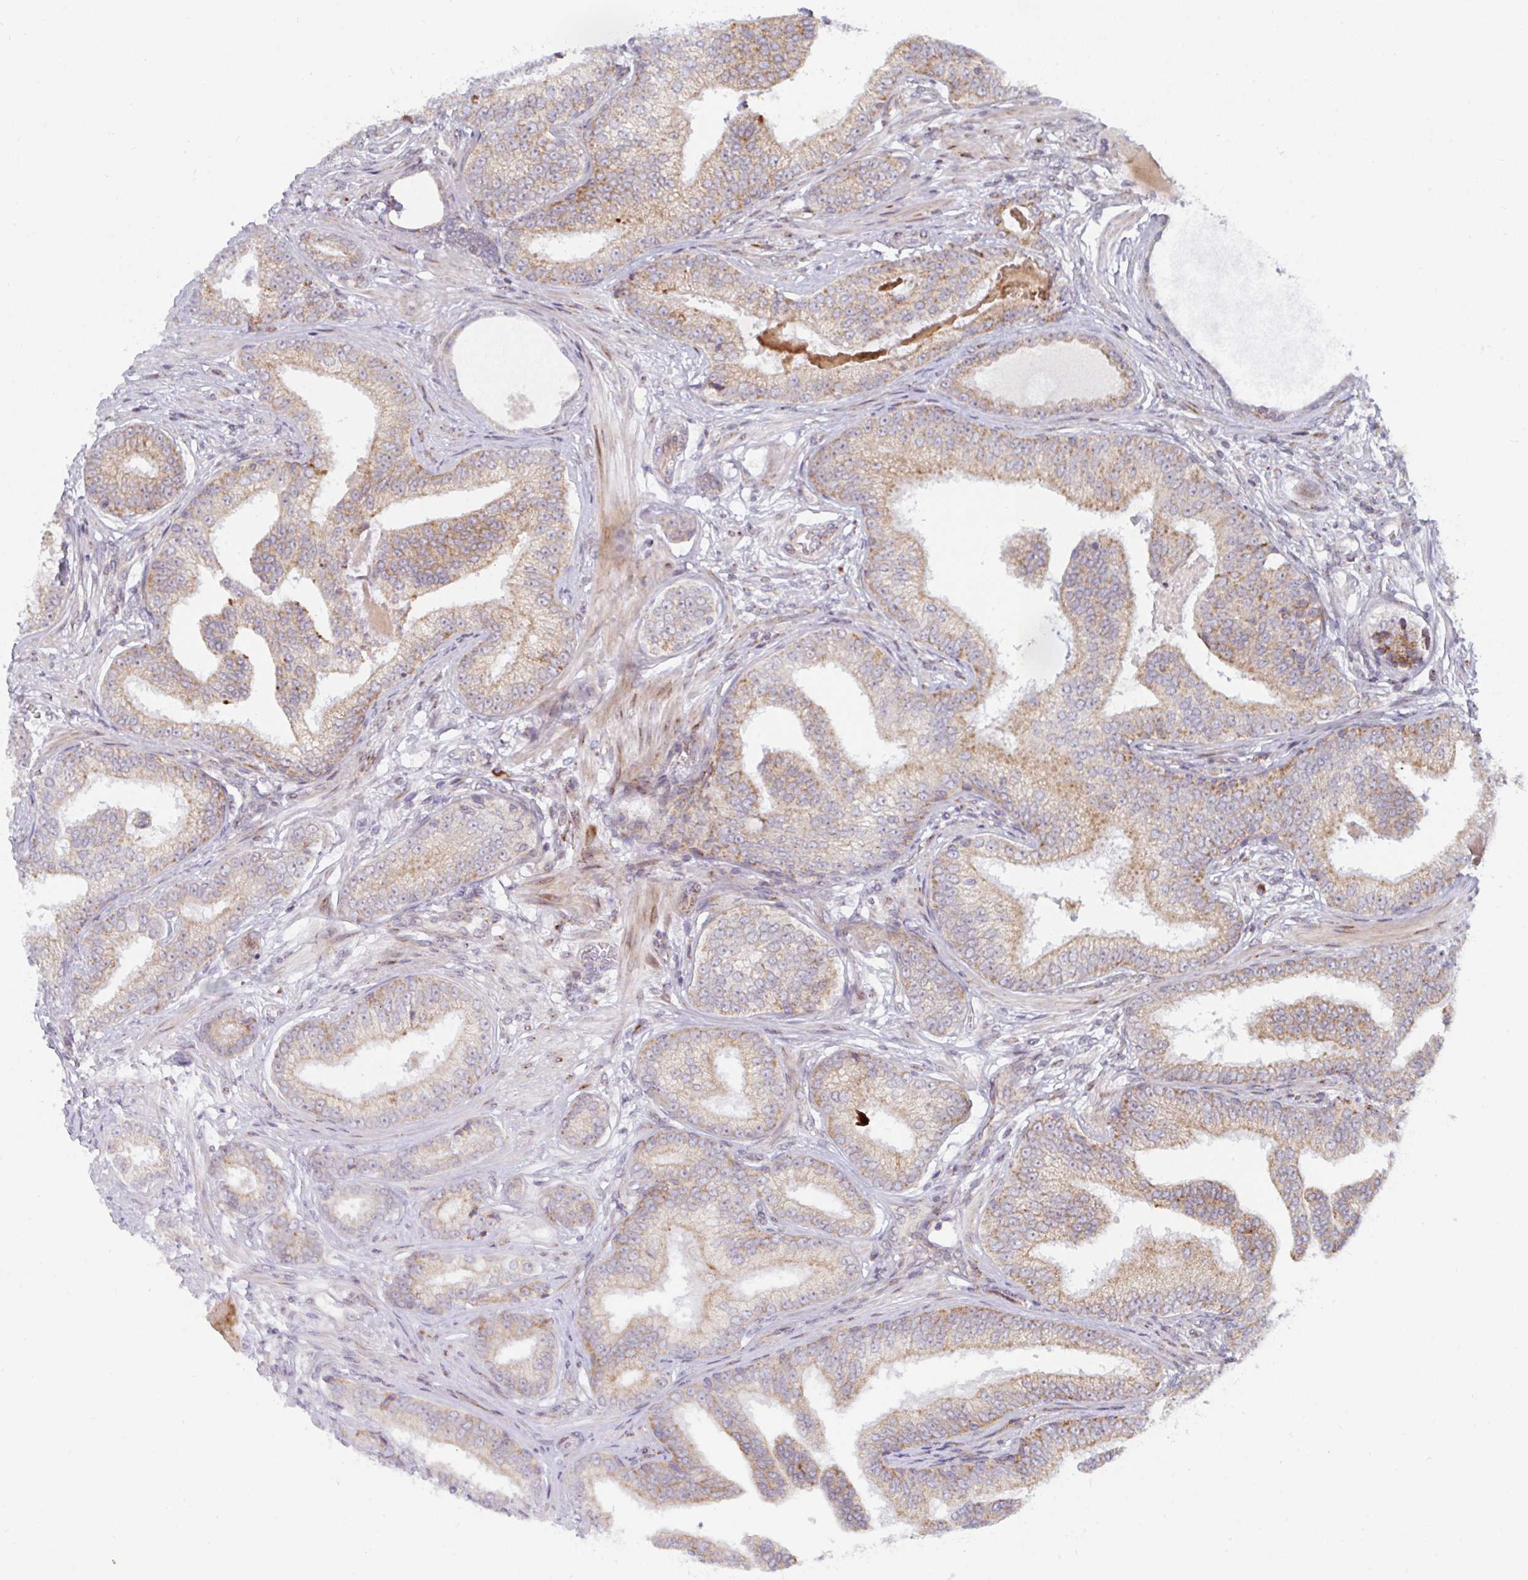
{"staining": {"intensity": "weak", "quantity": ">75%", "location": "cytoplasmic/membranous"}, "tissue": "prostate cancer", "cell_type": "Tumor cells", "image_type": "cancer", "snomed": [{"axis": "morphology", "description": "Adenocarcinoma, Low grade"}, {"axis": "topography", "description": "Prostate"}], "caption": "Tumor cells display weak cytoplasmic/membranous staining in about >75% of cells in adenocarcinoma (low-grade) (prostate).", "gene": "PRKCH", "patient": {"sex": "male", "age": 61}}